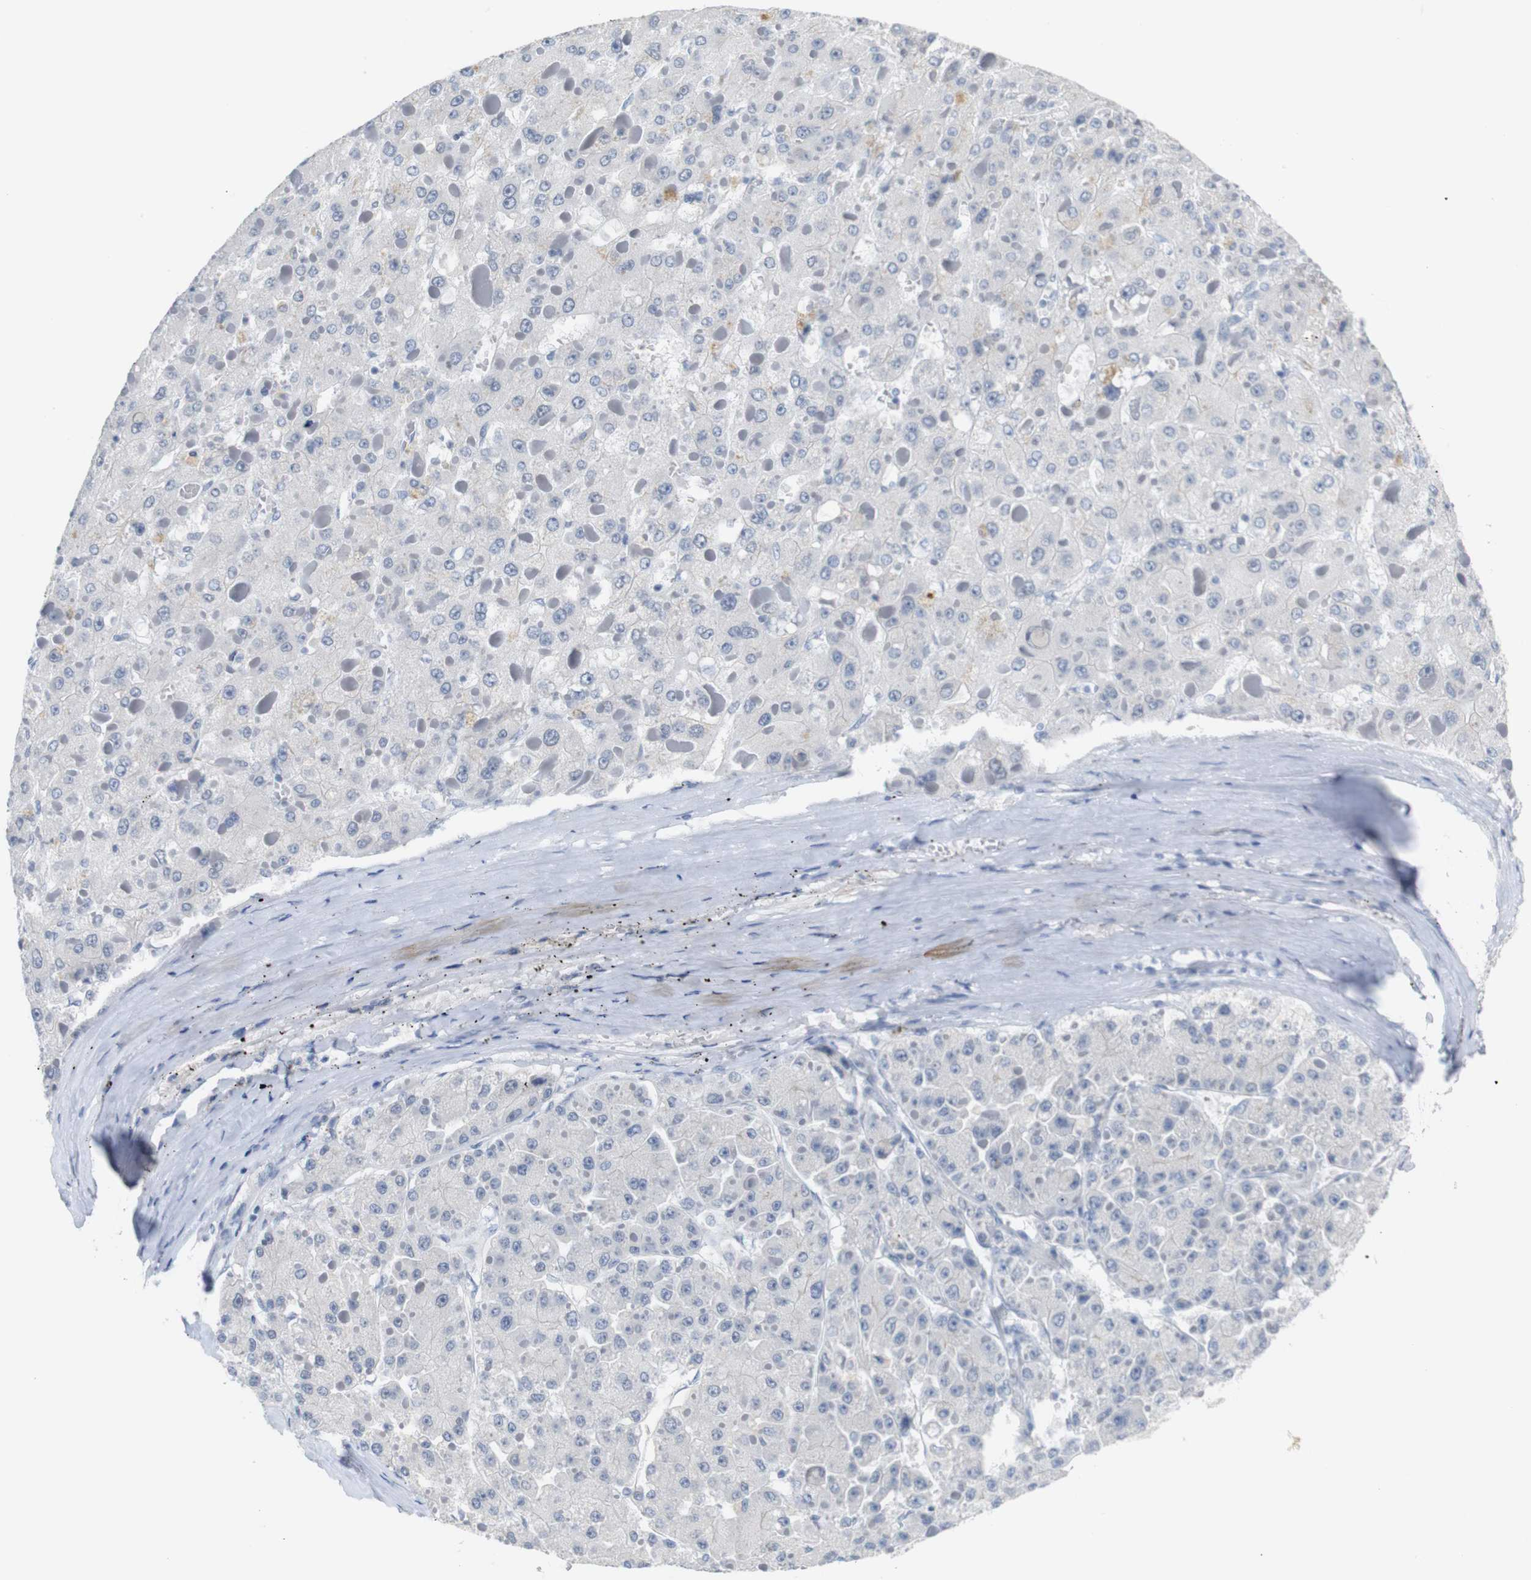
{"staining": {"intensity": "negative", "quantity": "none", "location": "none"}, "tissue": "liver cancer", "cell_type": "Tumor cells", "image_type": "cancer", "snomed": [{"axis": "morphology", "description": "Carcinoma, Hepatocellular, NOS"}, {"axis": "topography", "description": "Liver"}], "caption": "IHC histopathology image of neoplastic tissue: liver hepatocellular carcinoma stained with DAB demonstrates no significant protein expression in tumor cells.", "gene": "CHRM5", "patient": {"sex": "female", "age": 73}}